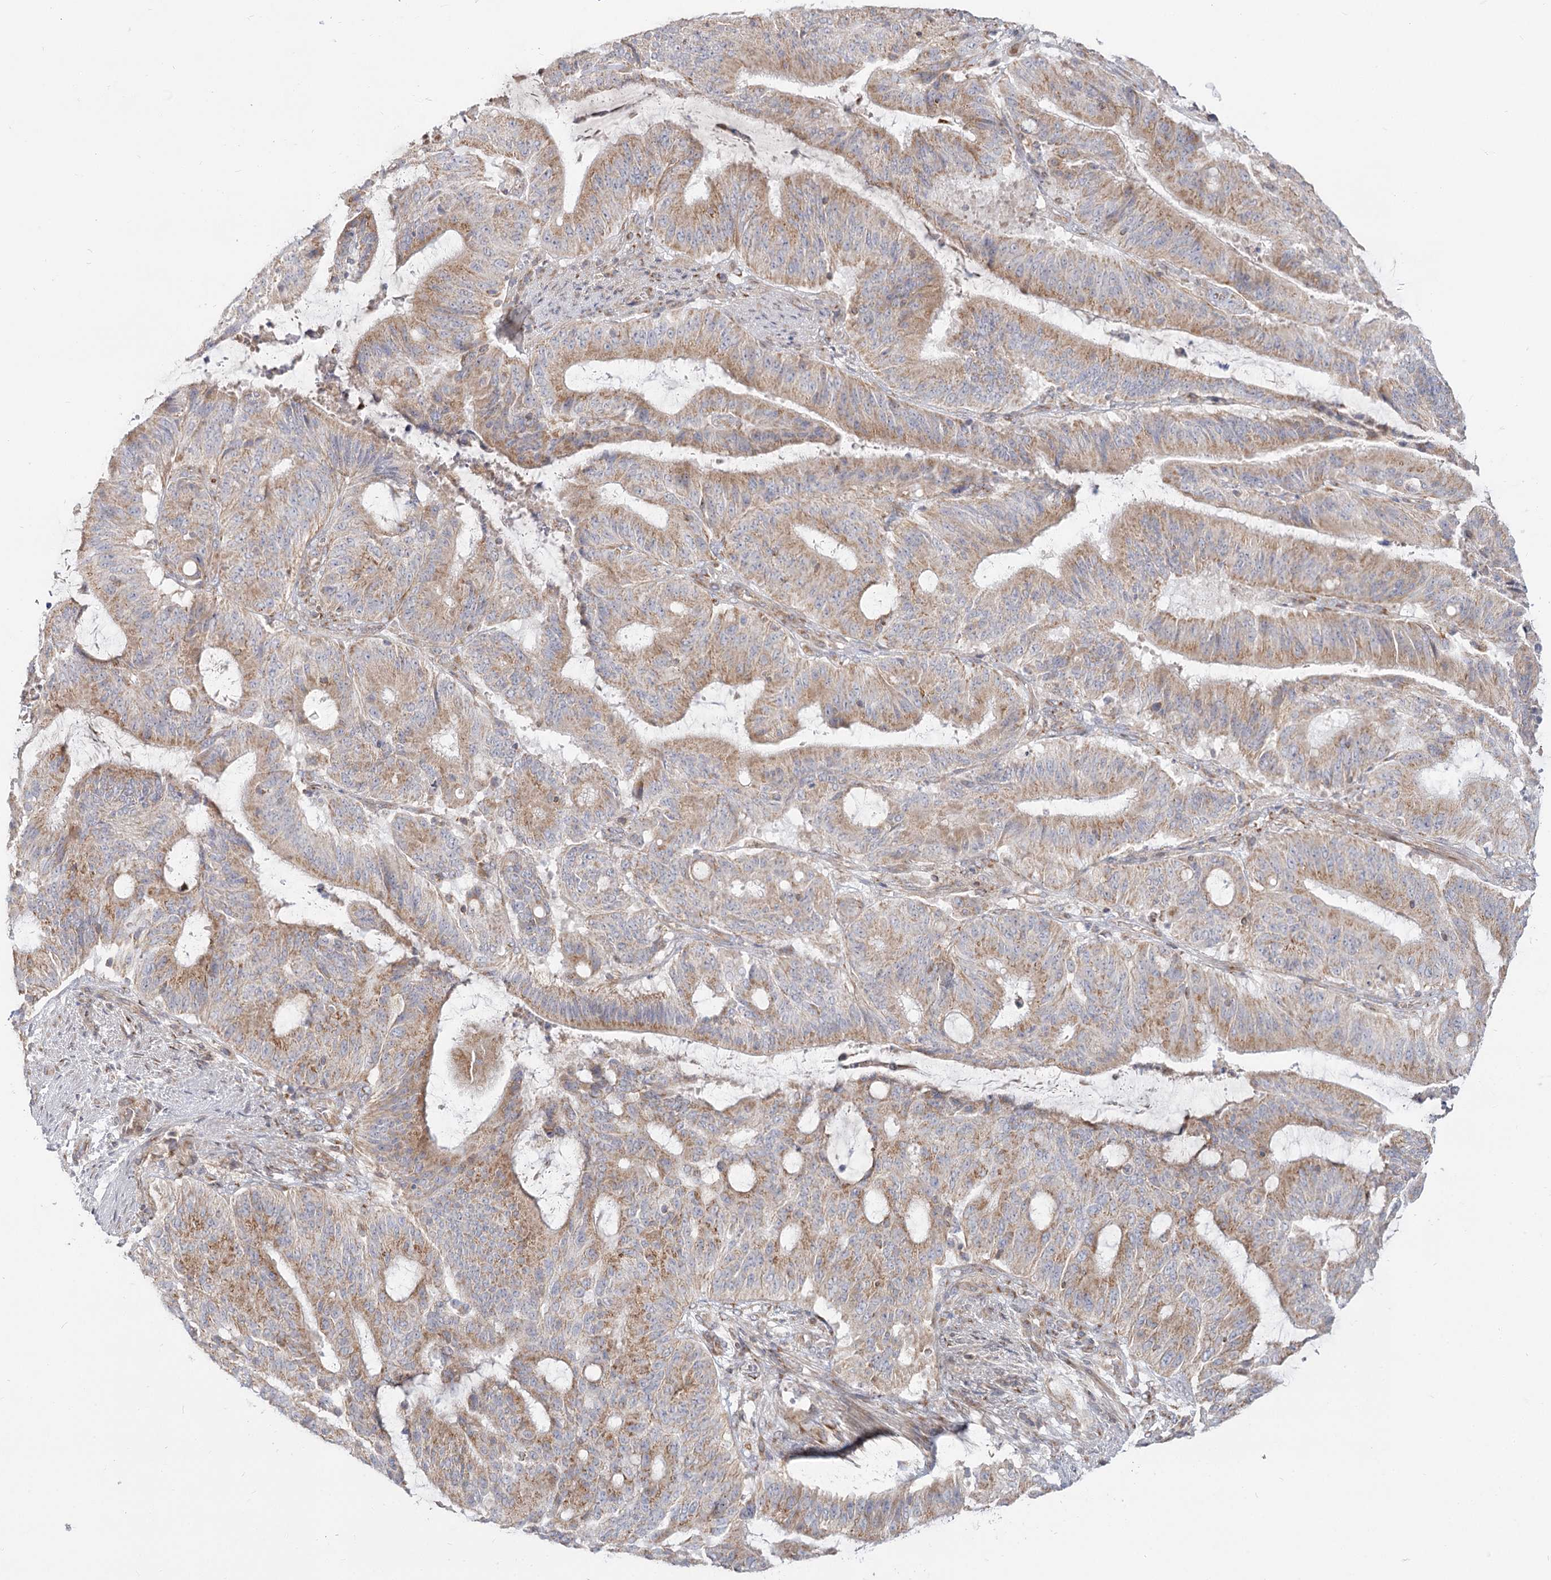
{"staining": {"intensity": "moderate", "quantity": ">75%", "location": "cytoplasmic/membranous"}, "tissue": "liver cancer", "cell_type": "Tumor cells", "image_type": "cancer", "snomed": [{"axis": "morphology", "description": "Normal tissue, NOS"}, {"axis": "morphology", "description": "Cholangiocarcinoma"}, {"axis": "topography", "description": "Liver"}, {"axis": "topography", "description": "Peripheral nerve tissue"}], "caption": "A medium amount of moderate cytoplasmic/membranous staining is seen in about >75% of tumor cells in liver cholangiocarcinoma tissue. (DAB (3,3'-diaminobenzidine) = brown stain, brightfield microscopy at high magnification).", "gene": "MTMR3", "patient": {"sex": "female", "age": 73}}